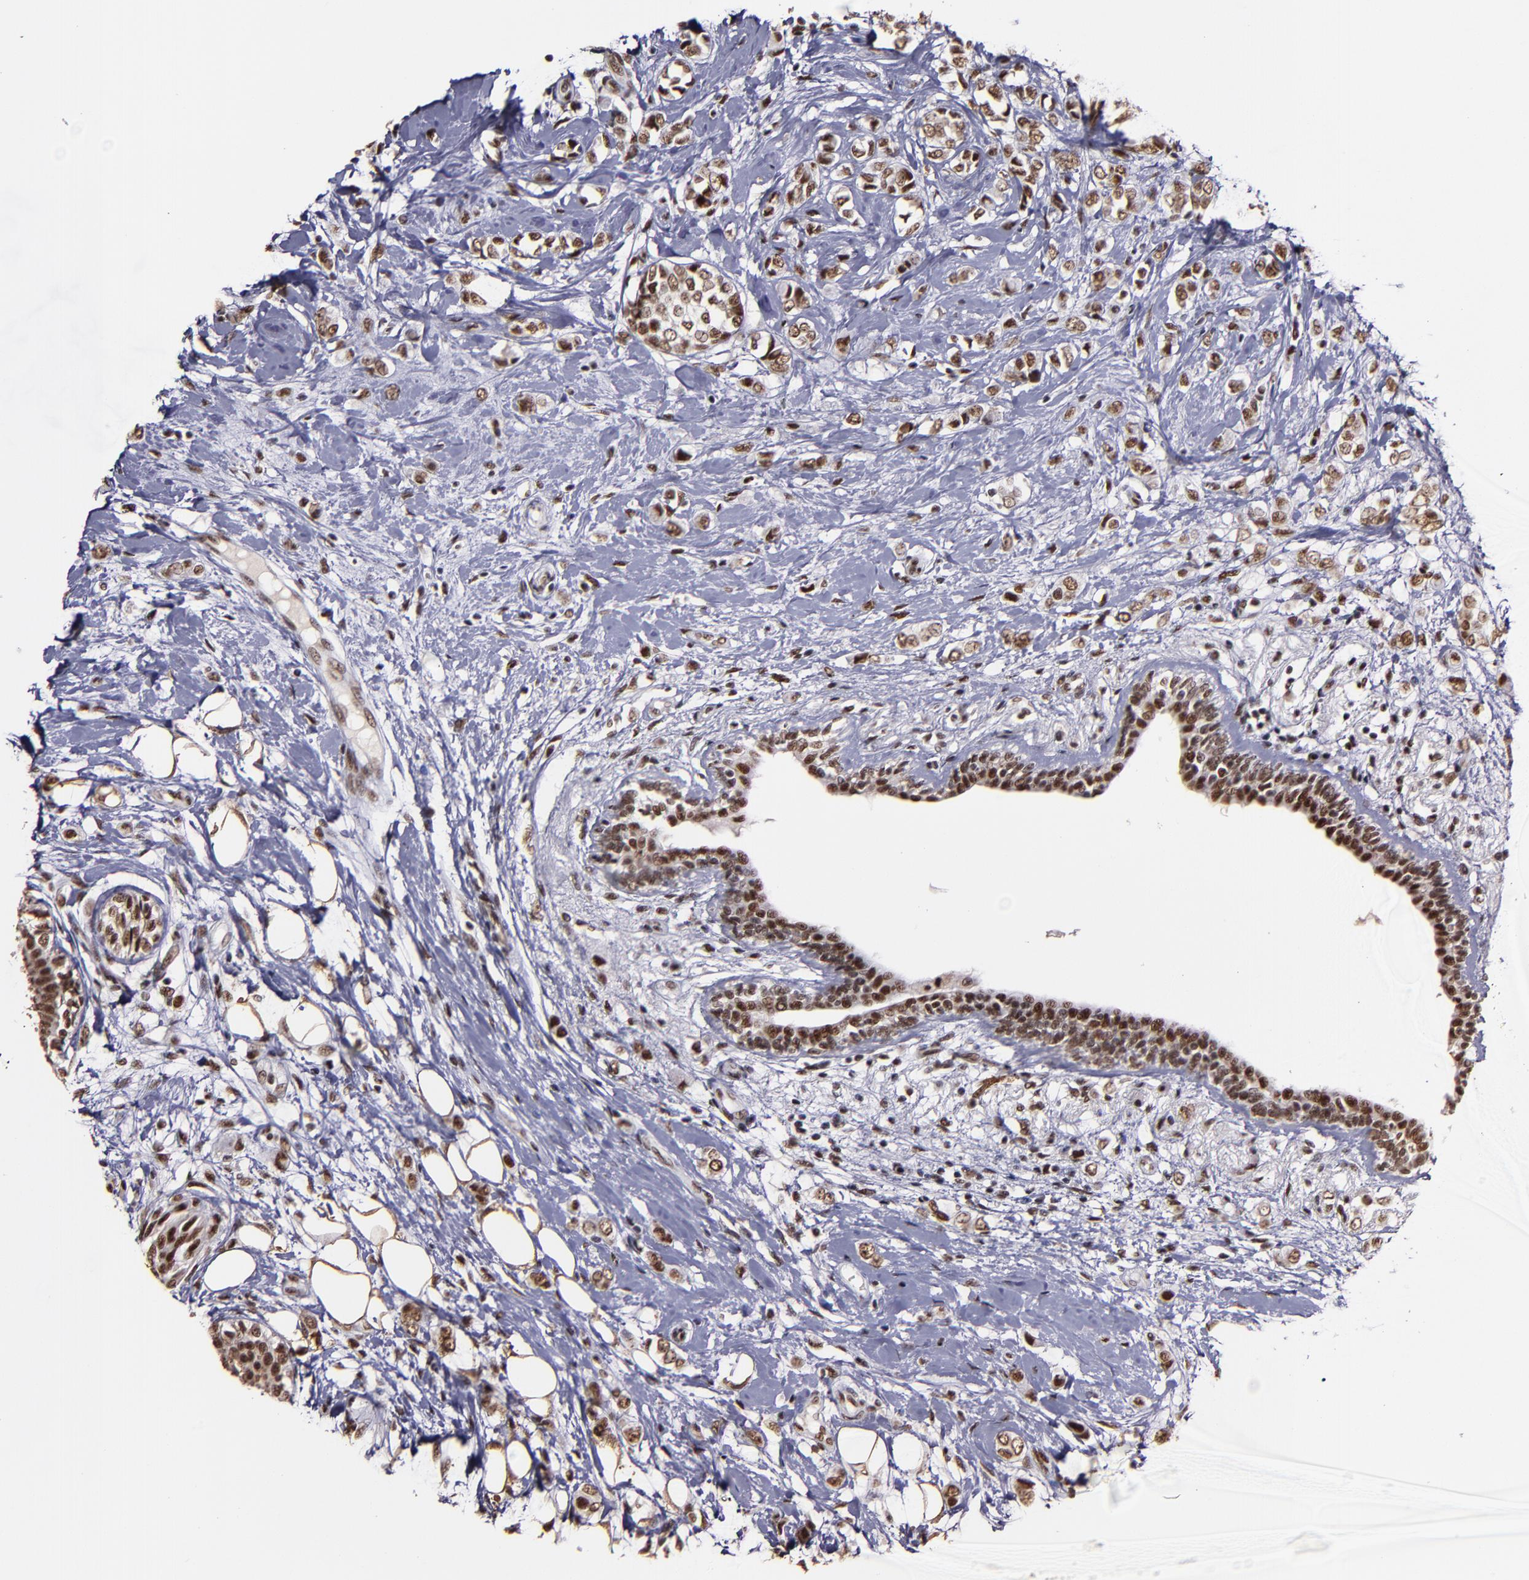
{"staining": {"intensity": "moderate", "quantity": ">75%", "location": "nuclear"}, "tissue": "breast cancer", "cell_type": "Tumor cells", "image_type": "cancer", "snomed": [{"axis": "morphology", "description": "Normal tissue, NOS"}, {"axis": "morphology", "description": "Lobular carcinoma"}, {"axis": "topography", "description": "Breast"}], "caption": "Lobular carcinoma (breast) stained for a protein exhibits moderate nuclear positivity in tumor cells.", "gene": "PPP4R3A", "patient": {"sex": "female", "age": 47}}